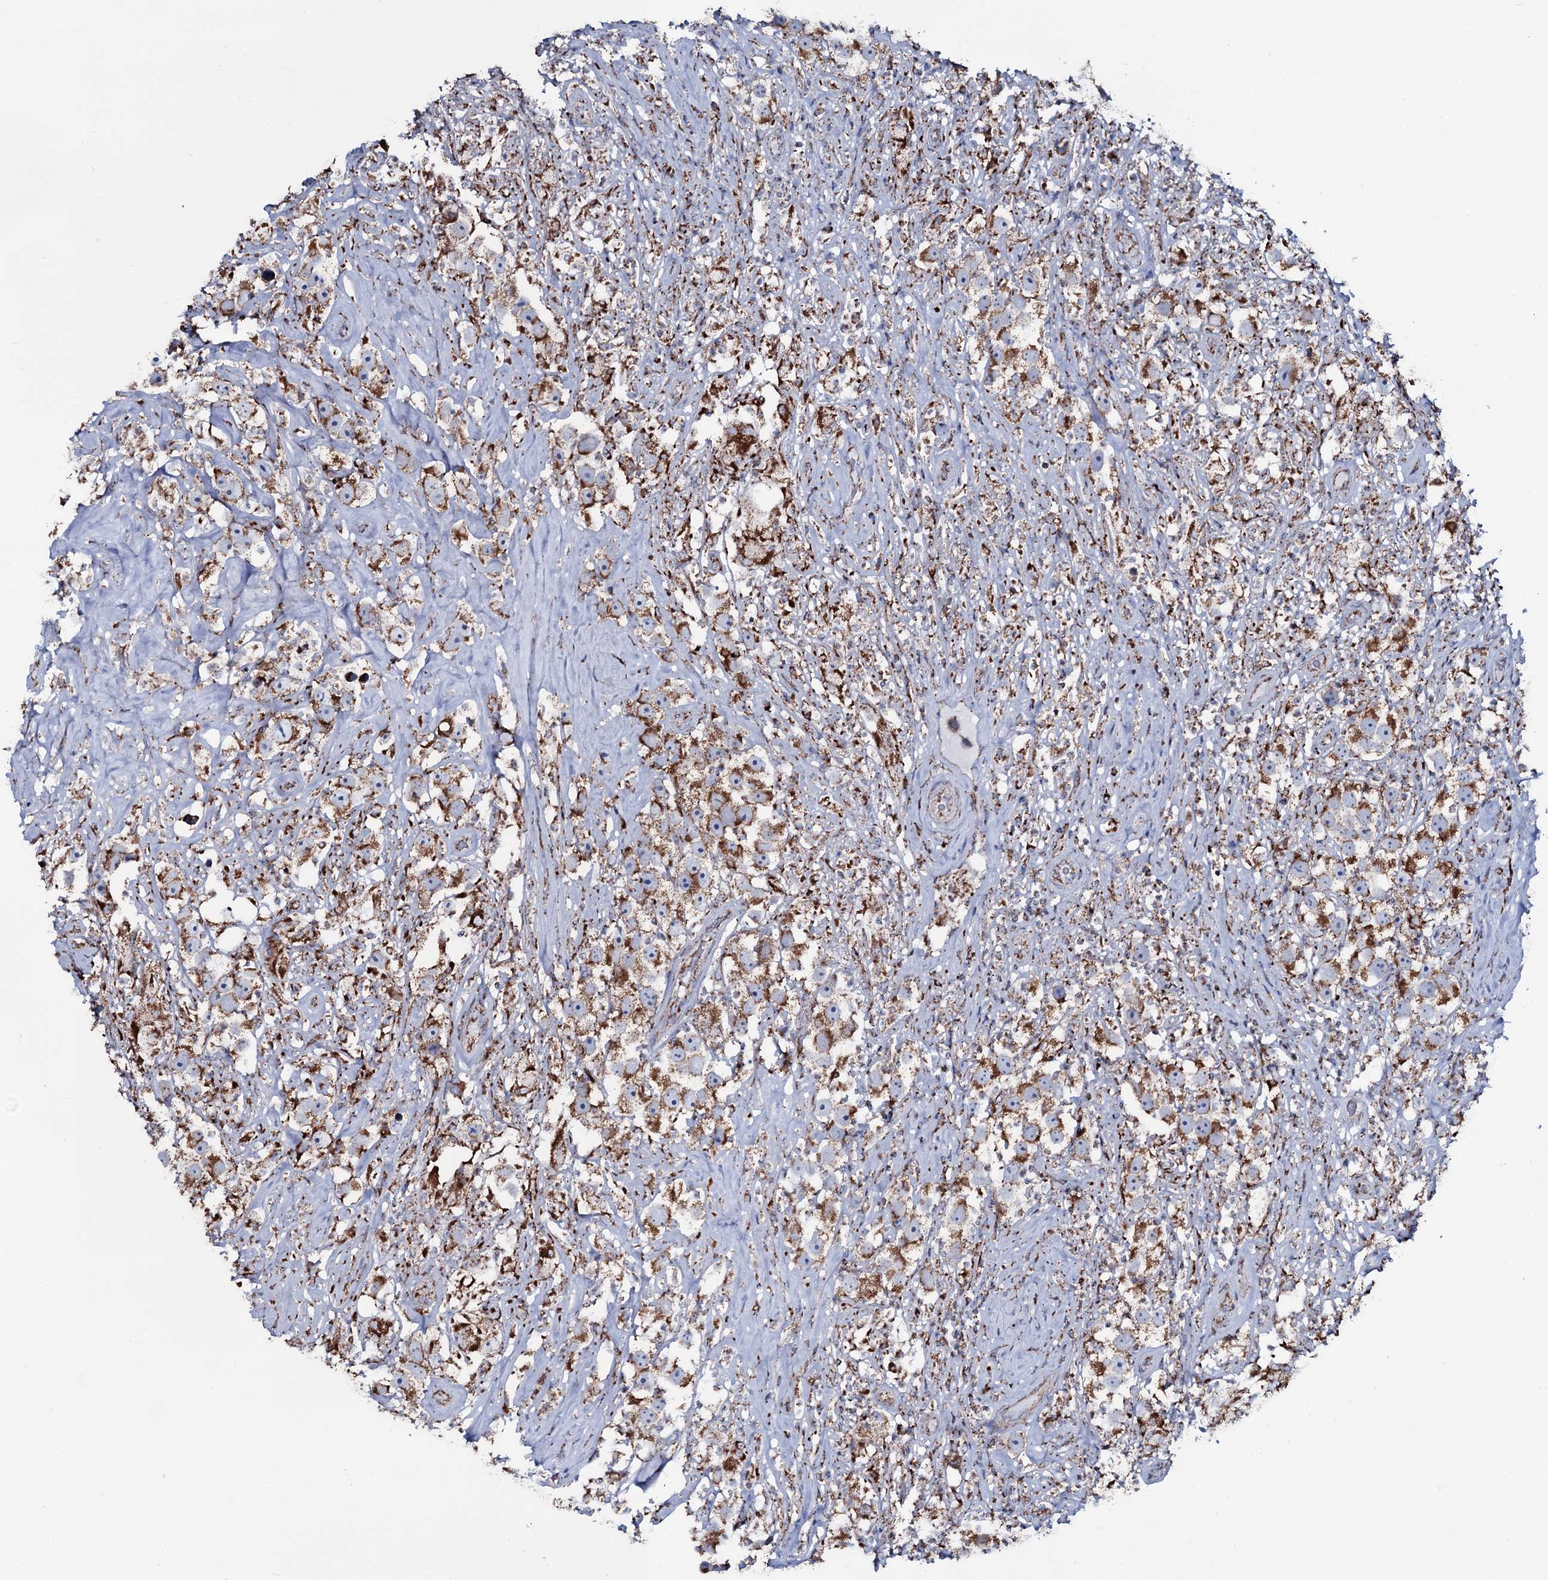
{"staining": {"intensity": "moderate", "quantity": ">75%", "location": "cytoplasmic/membranous"}, "tissue": "testis cancer", "cell_type": "Tumor cells", "image_type": "cancer", "snomed": [{"axis": "morphology", "description": "Seminoma, NOS"}, {"axis": "topography", "description": "Testis"}], "caption": "Moderate cytoplasmic/membranous staining is identified in about >75% of tumor cells in testis seminoma.", "gene": "MRPS35", "patient": {"sex": "male", "age": 49}}